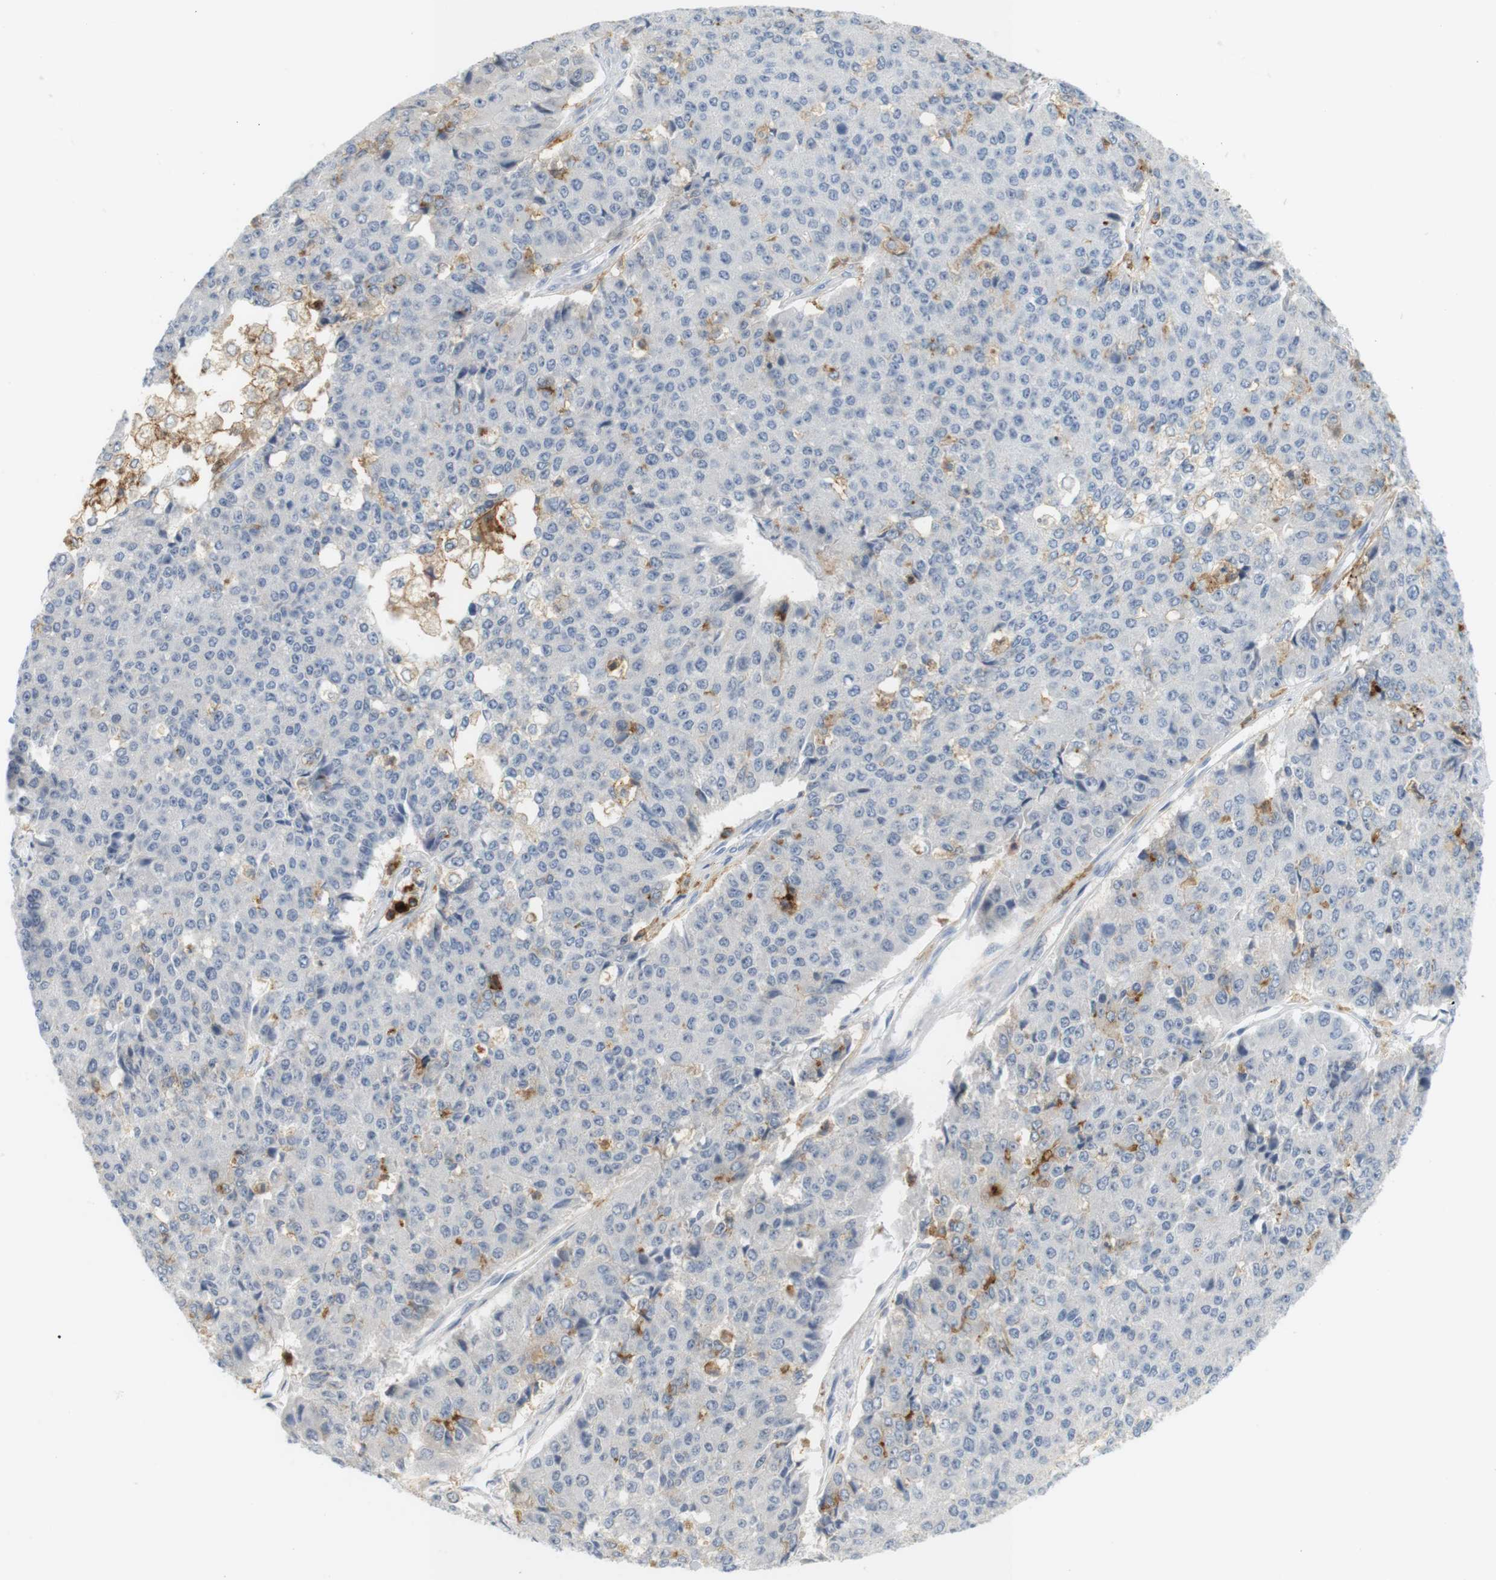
{"staining": {"intensity": "negative", "quantity": "none", "location": "none"}, "tissue": "pancreatic cancer", "cell_type": "Tumor cells", "image_type": "cancer", "snomed": [{"axis": "morphology", "description": "Adenocarcinoma, NOS"}, {"axis": "topography", "description": "Pancreas"}], "caption": "This is a image of immunohistochemistry staining of pancreatic cancer, which shows no positivity in tumor cells.", "gene": "SIRPA", "patient": {"sex": "male", "age": 50}}